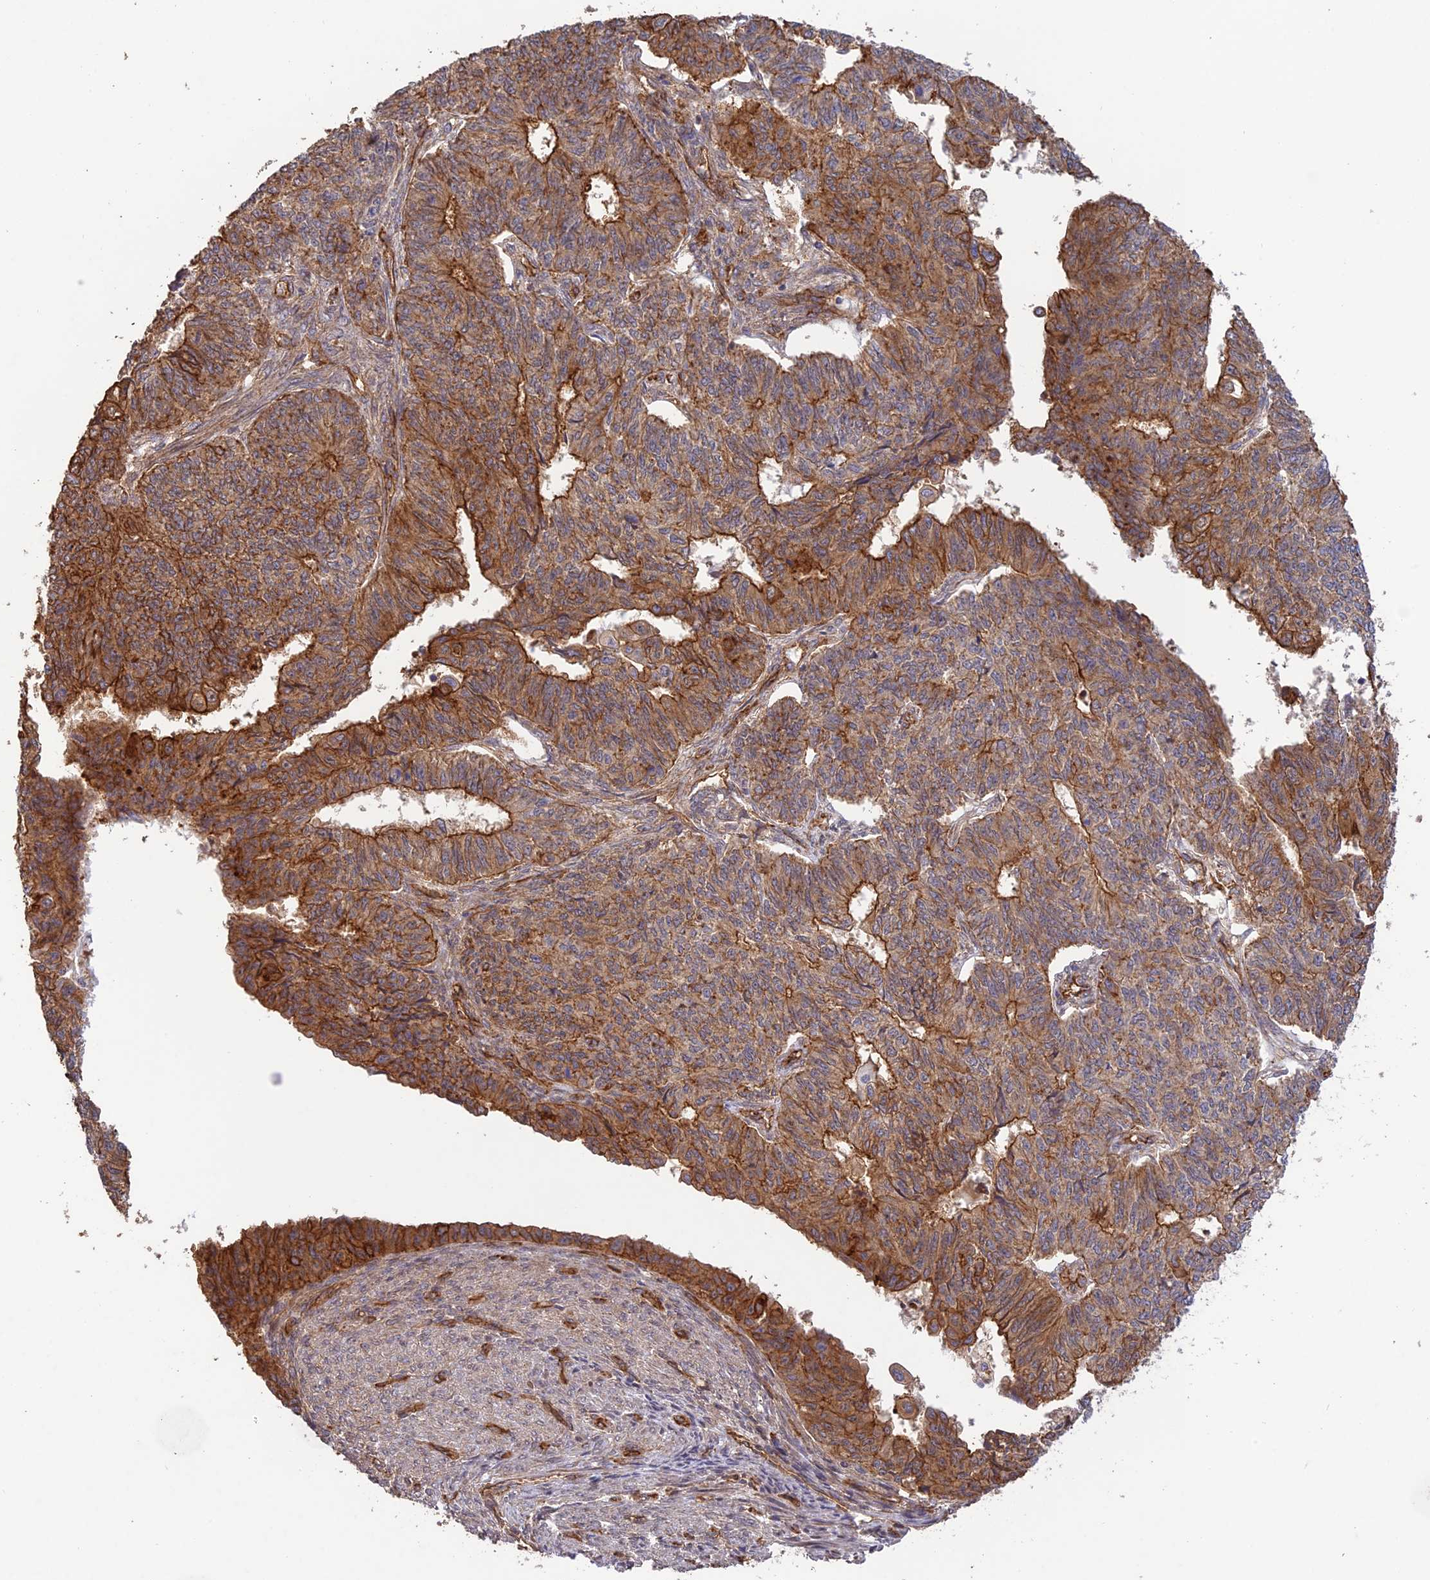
{"staining": {"intensity": "moderate", "quantity": ">75%", "location": "cytoplasmic/membranous"}, "tissue": "endometrial cancer", "cell_type": "Tumor cells", "image_type": "cancer", "snomed": [{"axis": "morphology", "description": "Adenocarcinoma, NOS"}, {"axis": "topography", "description": "Endometrium"}], "caption": "Immunohistochemical staining of human endometrial cancer reveals medium levels of moderate cytoplasmic/membranous protein expression in approximately >75% of tumor cells. (Stains: DAB (3,3'-diaminobenzidine) in brown, nuclei in blue, Microscopy: brightfield microscopy at high magnification).", "gene": "HOMER2", "patient": {"sex": "female", "age": 32}}